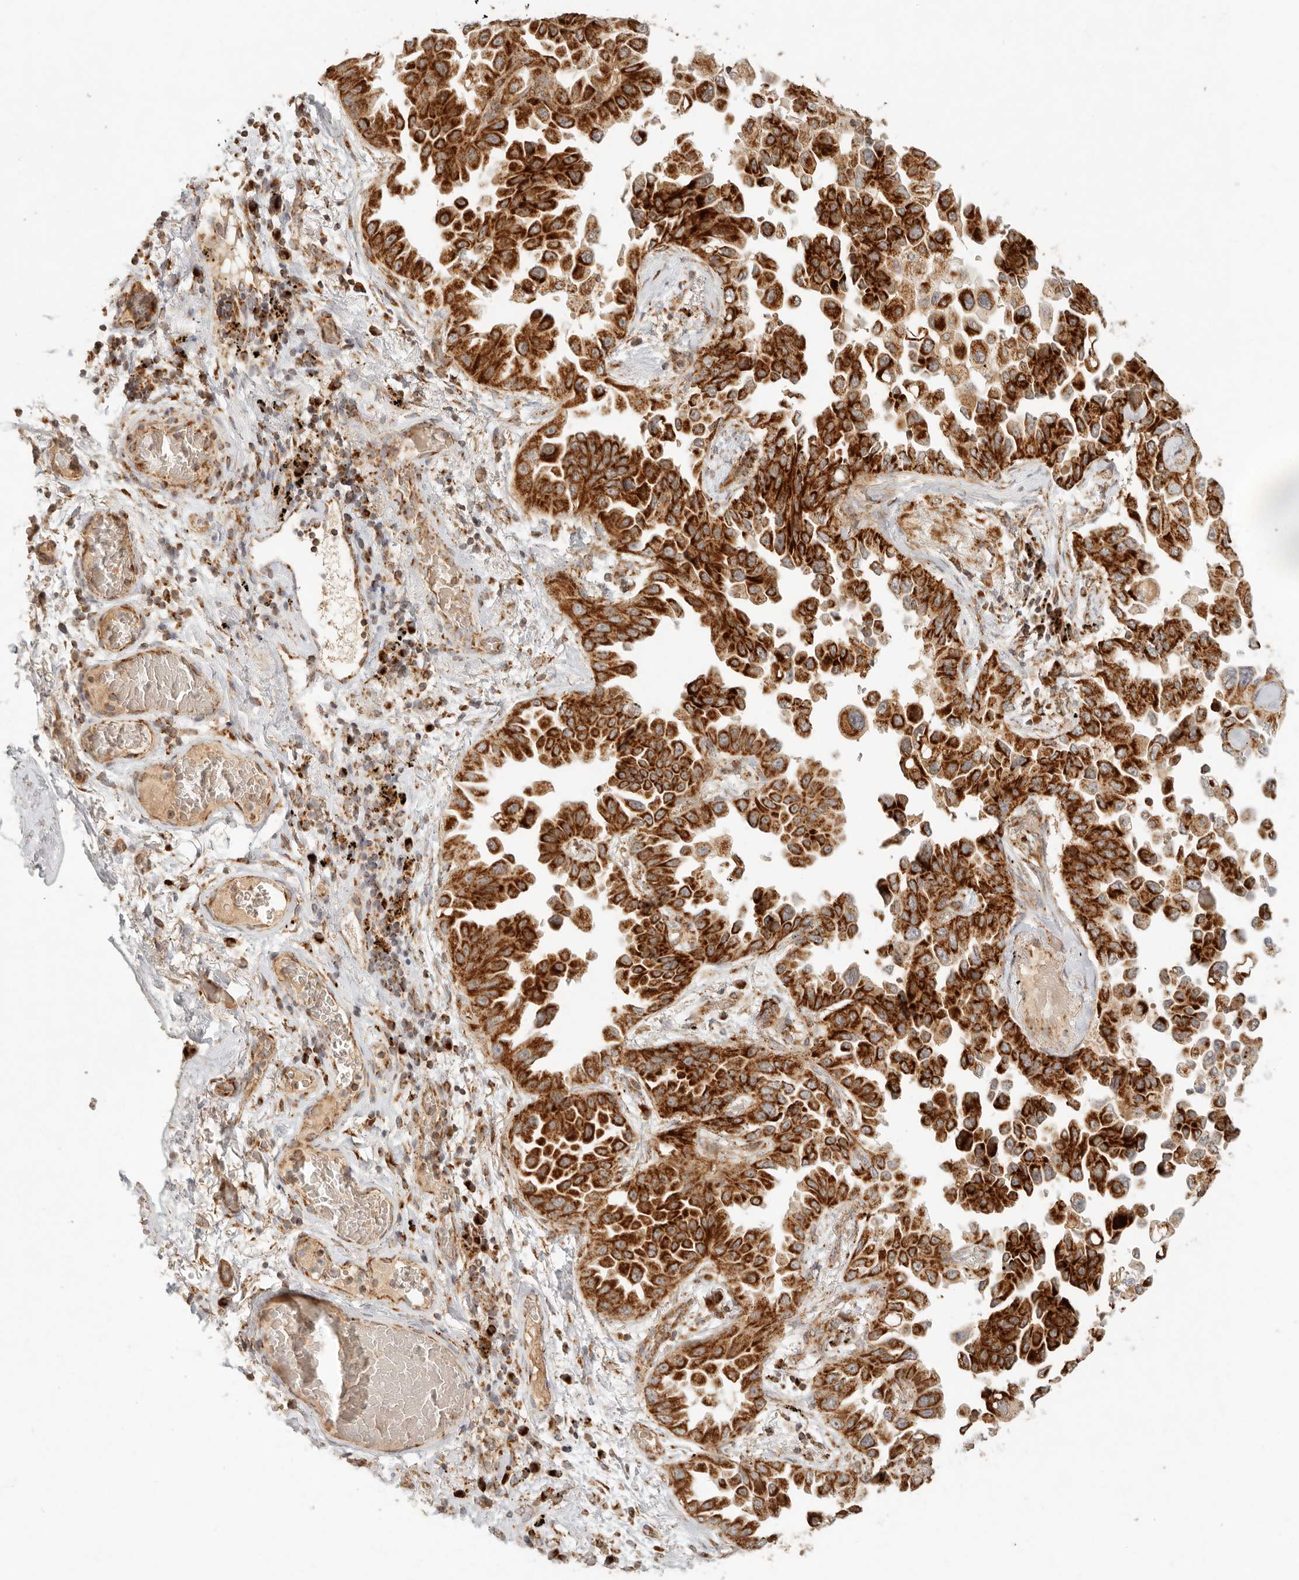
{"staining": {"intensity": "strong", "quantity": ">75%", "location": "cytoplasmic/membranous"}, "tissue": "lung cancer", "cell_type": "Tumor cells", "image_type": "cancer", "snomed": [{"axis": "morphology", "description": "Adenocarcinoma, NOS"}, {"axis": "topography", "description": "Lung"}], "caption": "A high amount of strong cytoplasmic/membranous expression is seen in about >75% of tumor cells in adenocarcinoma (lung) tissue.", "gene": "MRPL55", "patient": {"sex": "female", "age": 67}}